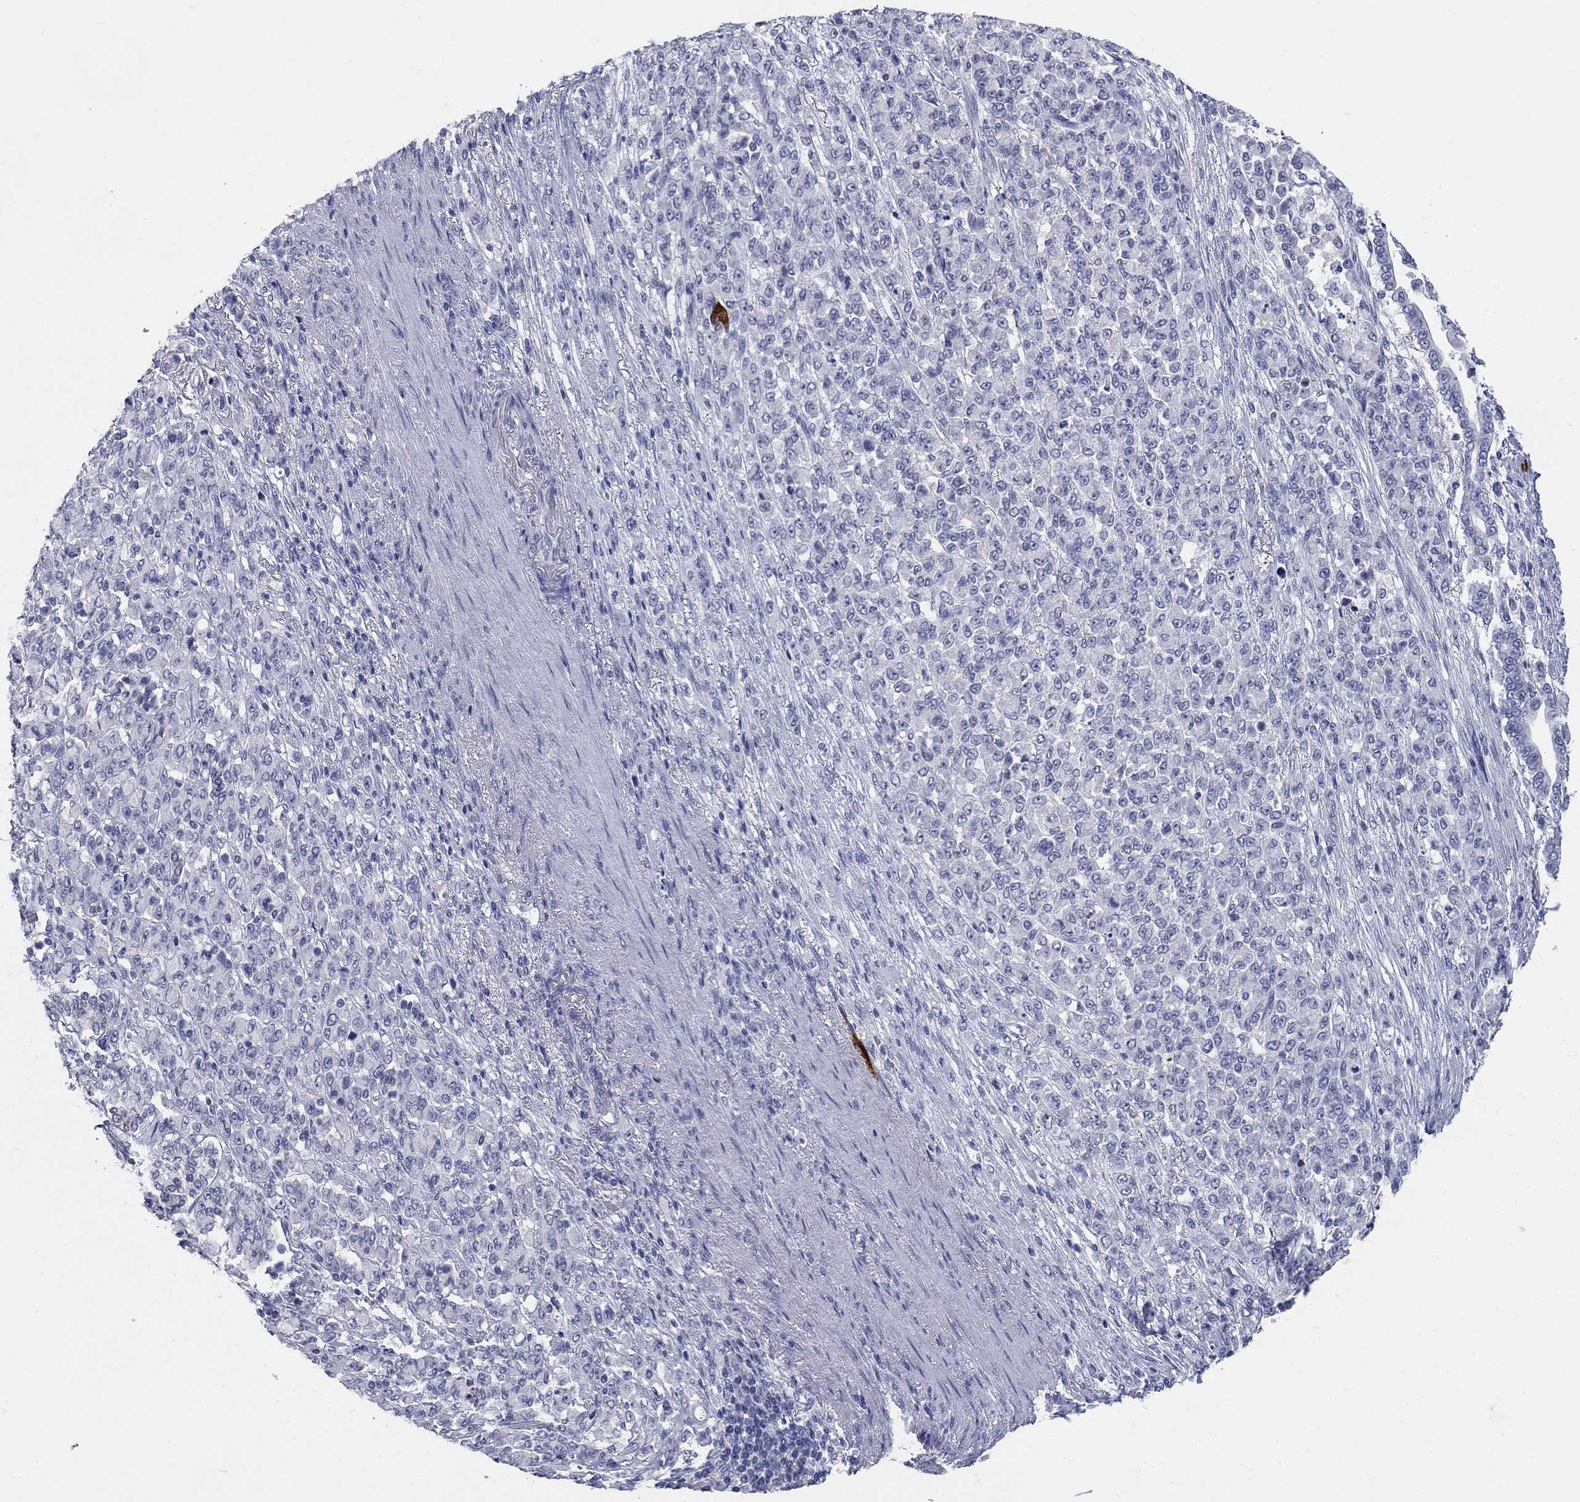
{"staining": {"intensity": "negative", "quantity": "none", "location": "none"}, "tissue": "stomach cancer", "cell_type": "Tumor cells", "image_type": "cancer", "snomed": [{"axis": "morphology", "description": "Normal tissue, NOS"}, {"axis": "morphology", "description": "Adenocarcinoma, NOS"}, {"axis": "topography", "description": "Stomach"}], "caption": "This is a photomicrograph of immunohistochemistry (IHC) staining of stomach cancer, which shows no expression in tumor cells.", "gene": "ELAVL4", "patient": {"sex": "female", "age": 79}}